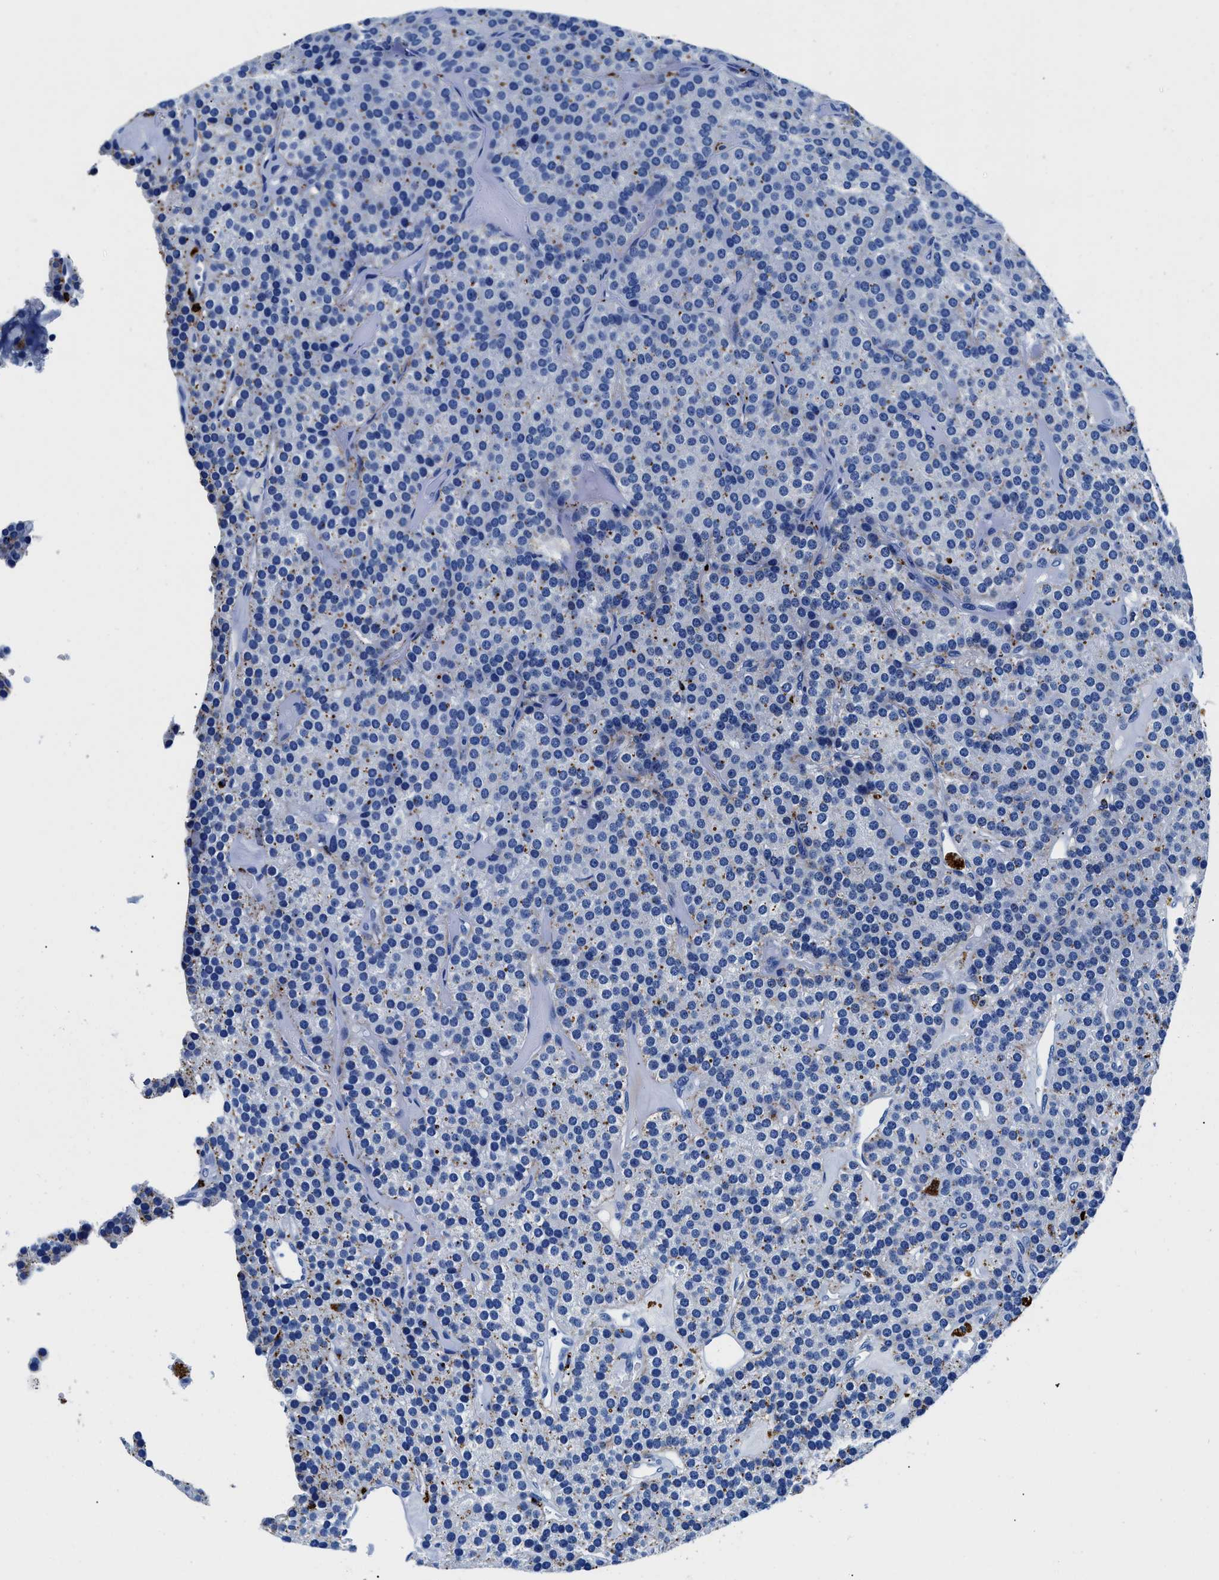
{"staining": {"intensity": "negative", "quantity": "none", "location": "none"}, "tissue": "parathyroid gland", "cell_type": "Glandular cells", "image_type": "normal", "snomed": [{"axis": "morphology", "description": "Normal tissue, NOS"}, {"axis": "morphology", "description": "Adenoma, NOS"}, {"axis": "topography", "description": "Parathyroid gland"}], "caption": "The photomicrograph exhibits no significant staining in glandular cells of parathyroid gland.", "gene": "OR14K1", "patient": {"sex": "female", "age": 86}}